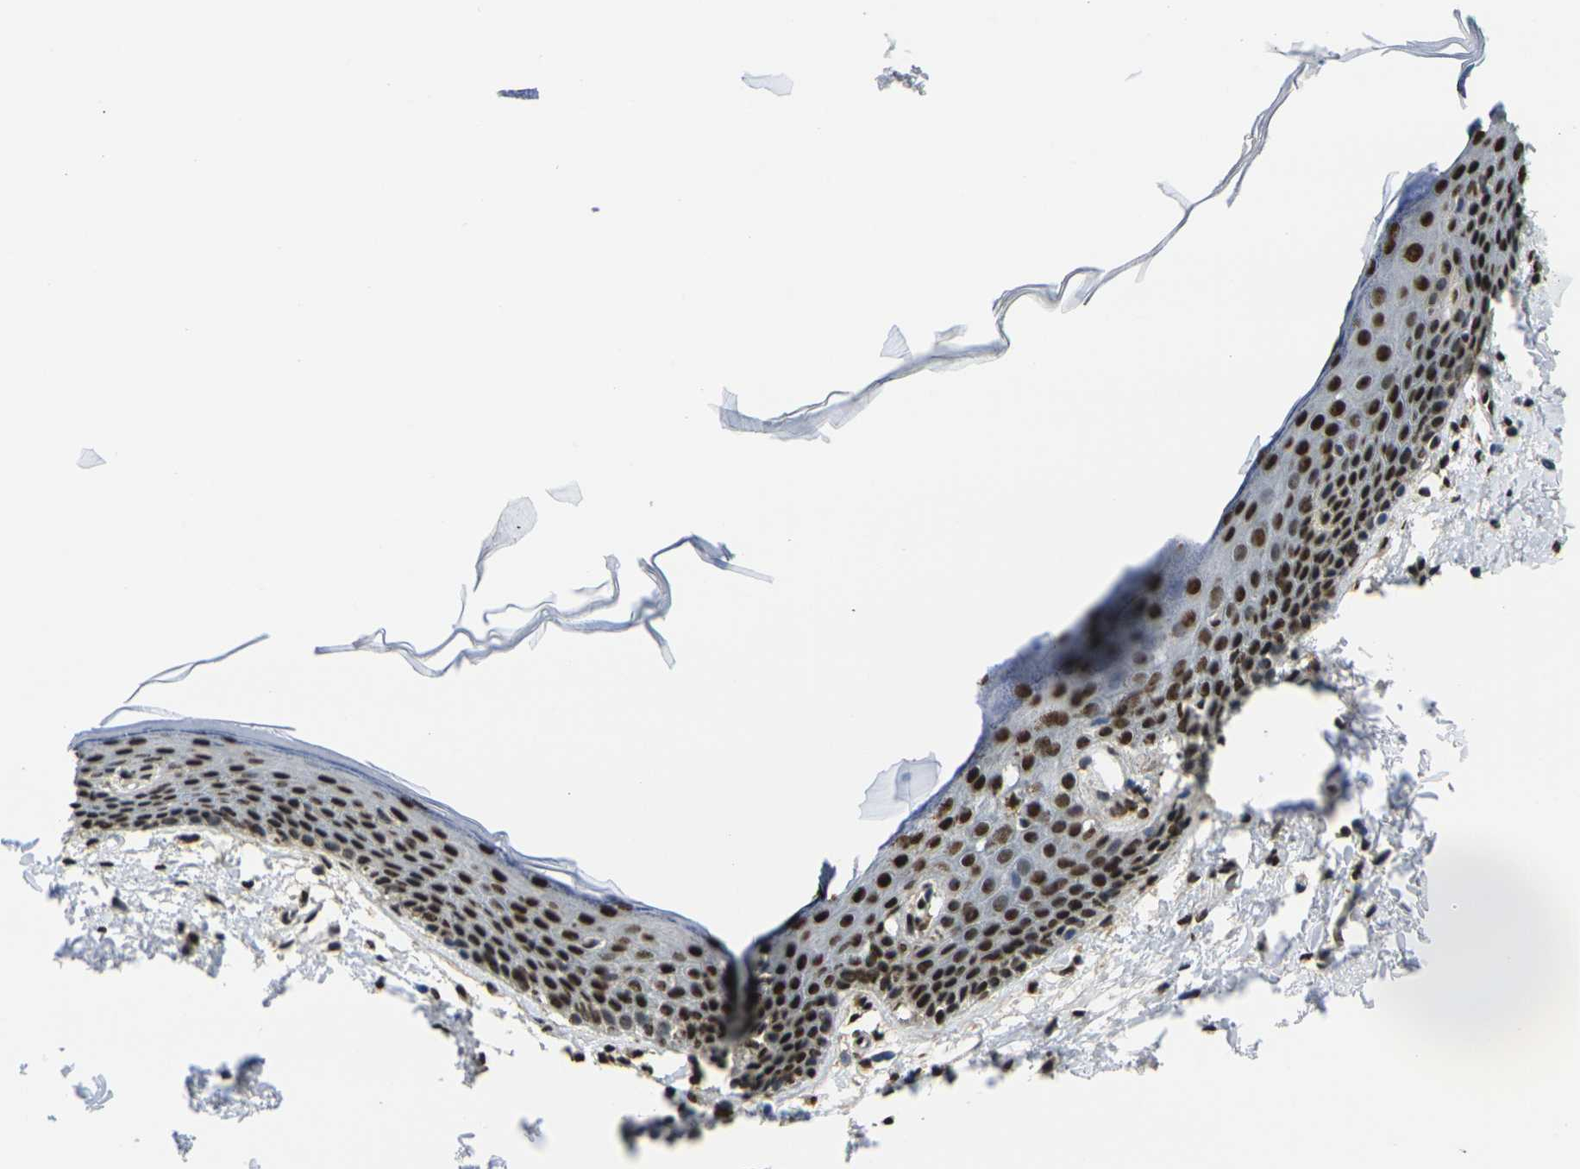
{"staining": {"intensity": "strong", "quantity": ">75%", "location": "nuclear"}, "tissue": "skin", "cell_type": "Epidermal cells", "image_type": "normal", "snomed": [{"axis": "morphology", "description": "Normal tissue, NOS"}, {"axis": "topography", "description": "Vulva"}], "caption": "Epidermal cells show strong nuclear staining in approximately >75% of cells in unremarkable skin. Nuclei are stained in blue.", "gene": "SMARCC1", "patient": {"sex": "female", "age": 54}}